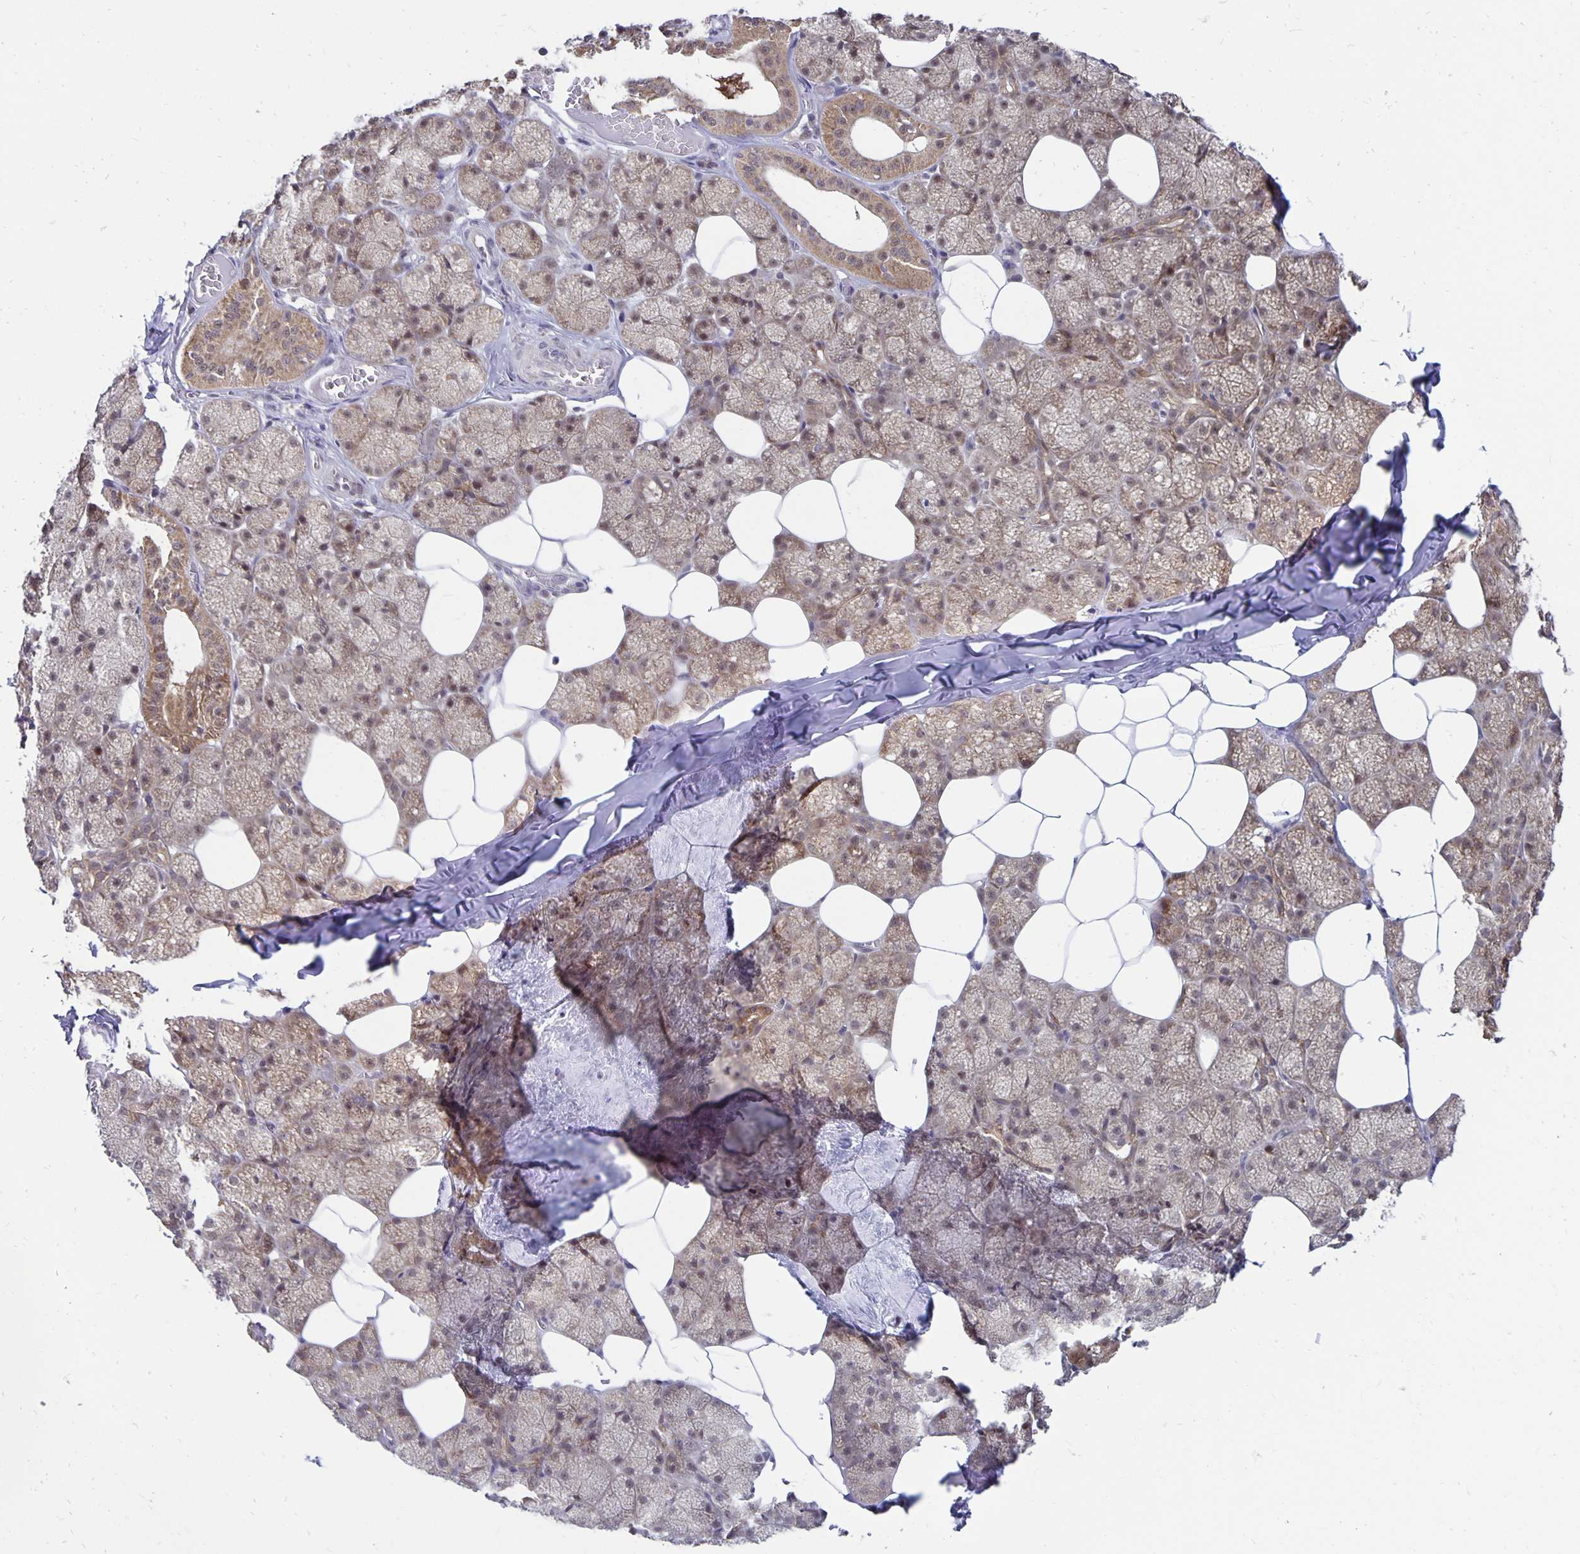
{"staining": {"intensity": "moderate", "quantity": ">75%", "location": "cytoplasmic/membranous,nuclear"}, "tissue": "salivary gland", "cell_type": "Glandular cells", "image_type": "normal", "snomed": [{"axis": "morphology", "description": "Normal tissue, NOS"}, {"axis": "topography", "description": "Salivary gland"}, {"axis": "topography", "description": "Peripheral nerve tissue"}], "caption": "The micrograph demonstrates staining of unremarkable salivary gland, revealing moderate cytoplasmic/membranous,nuclear protein positivity (brown color) within glandular cells. (IHC, brightfield microscopy, high magnification).", "gene": "EXOC6B", "patient": {"sex": "male", "age": 38}}